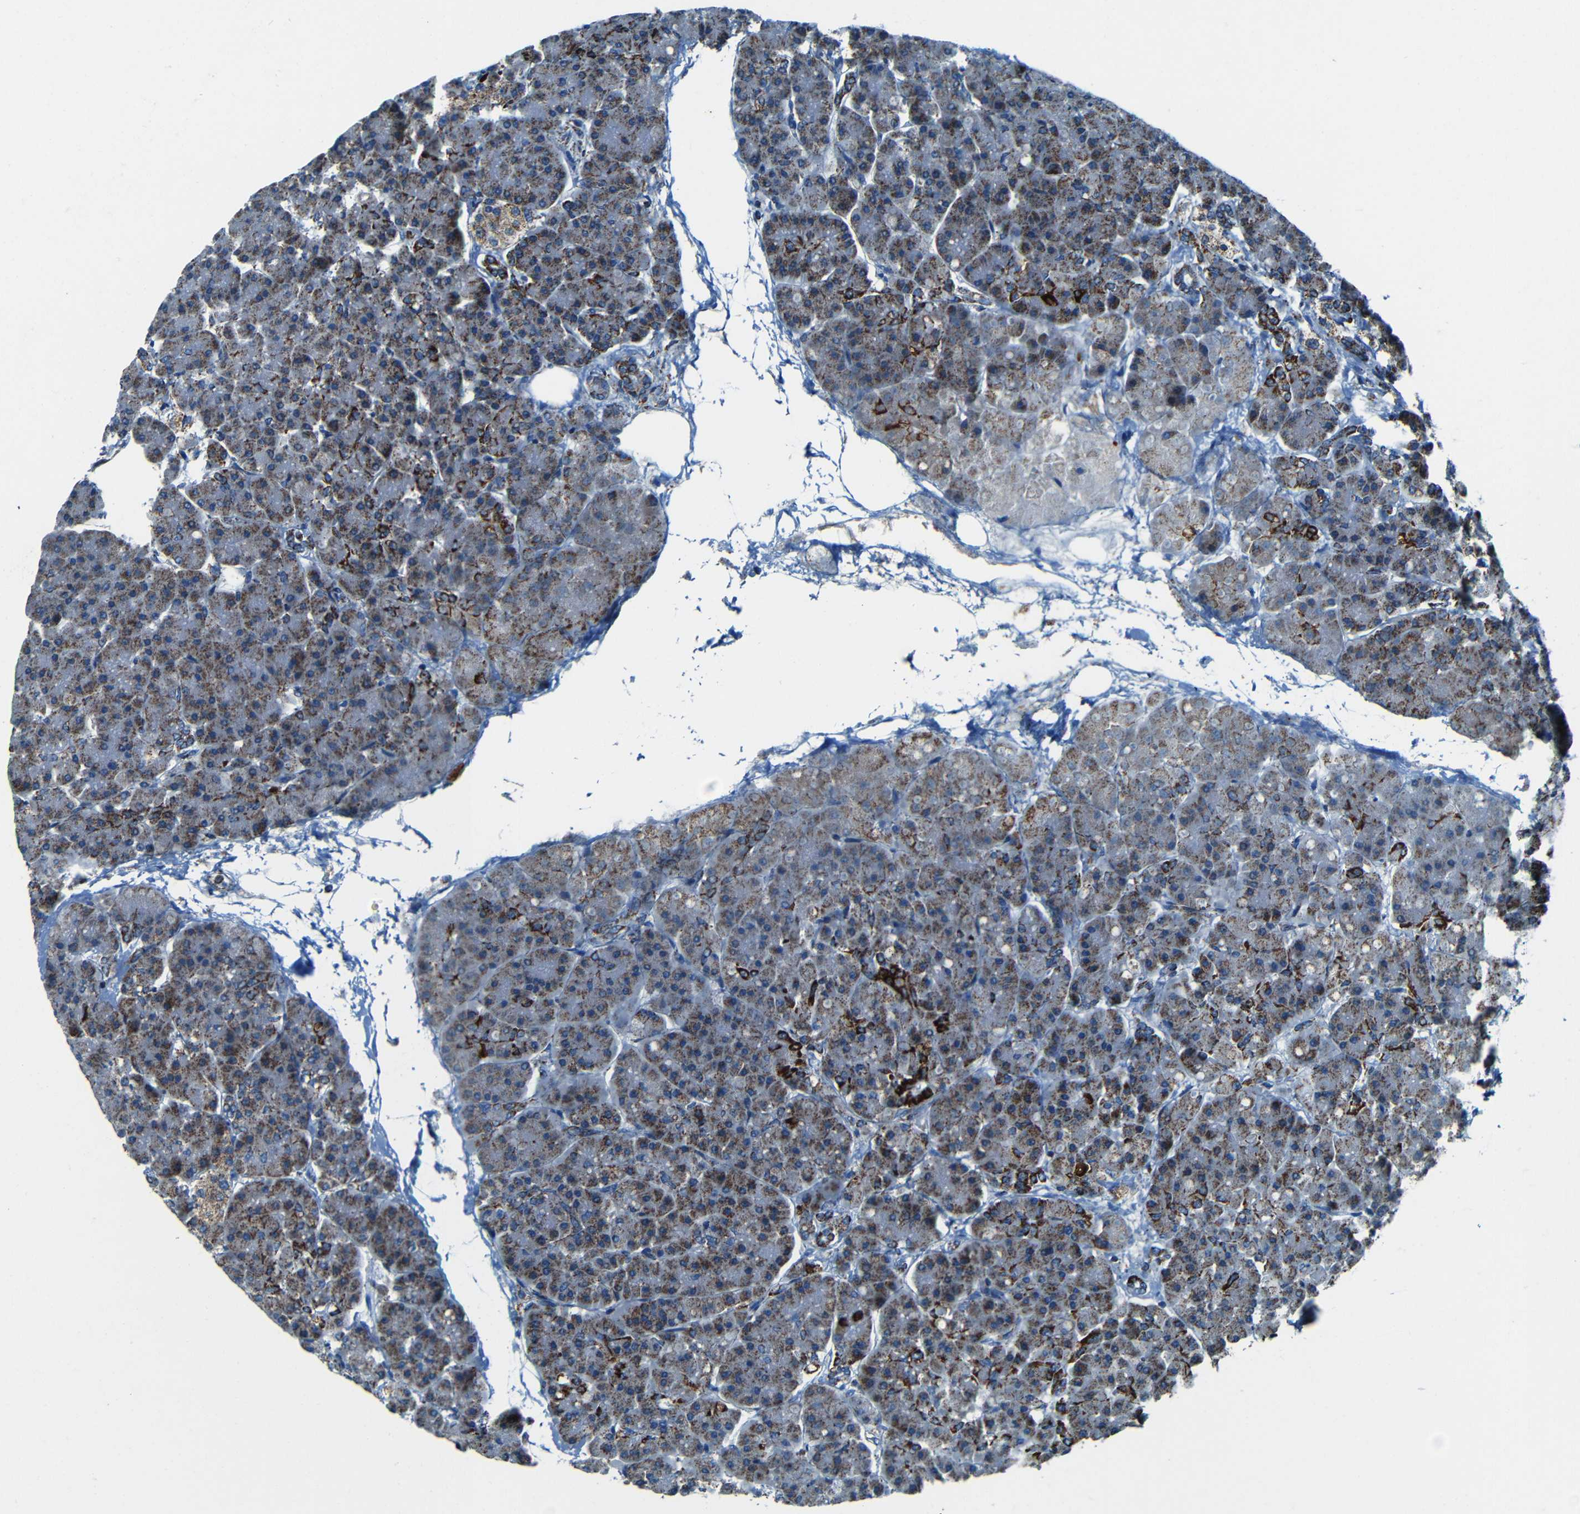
{"staining": {"intensity": "moderate", "quantity": ">75%", "location": "cytoplasmic/membranous"}, "tissue": "pancreas", "cell_type": "Exocrine glandular cells", "image_type": "normal", "snomed": [{"axis": "morphology", "description": "Normal tissue, NOS"}, {"axis": "topography", "description": "Pancreas"}], "caption": "Protein expression analysis of unremarkable human pancreas reveals moderate cytoplasmic/membranous expression in approximately >75% of exocrine glandular cells.", "gene": "WSCD2", "patient": {"sex": "female", "age": 70}}